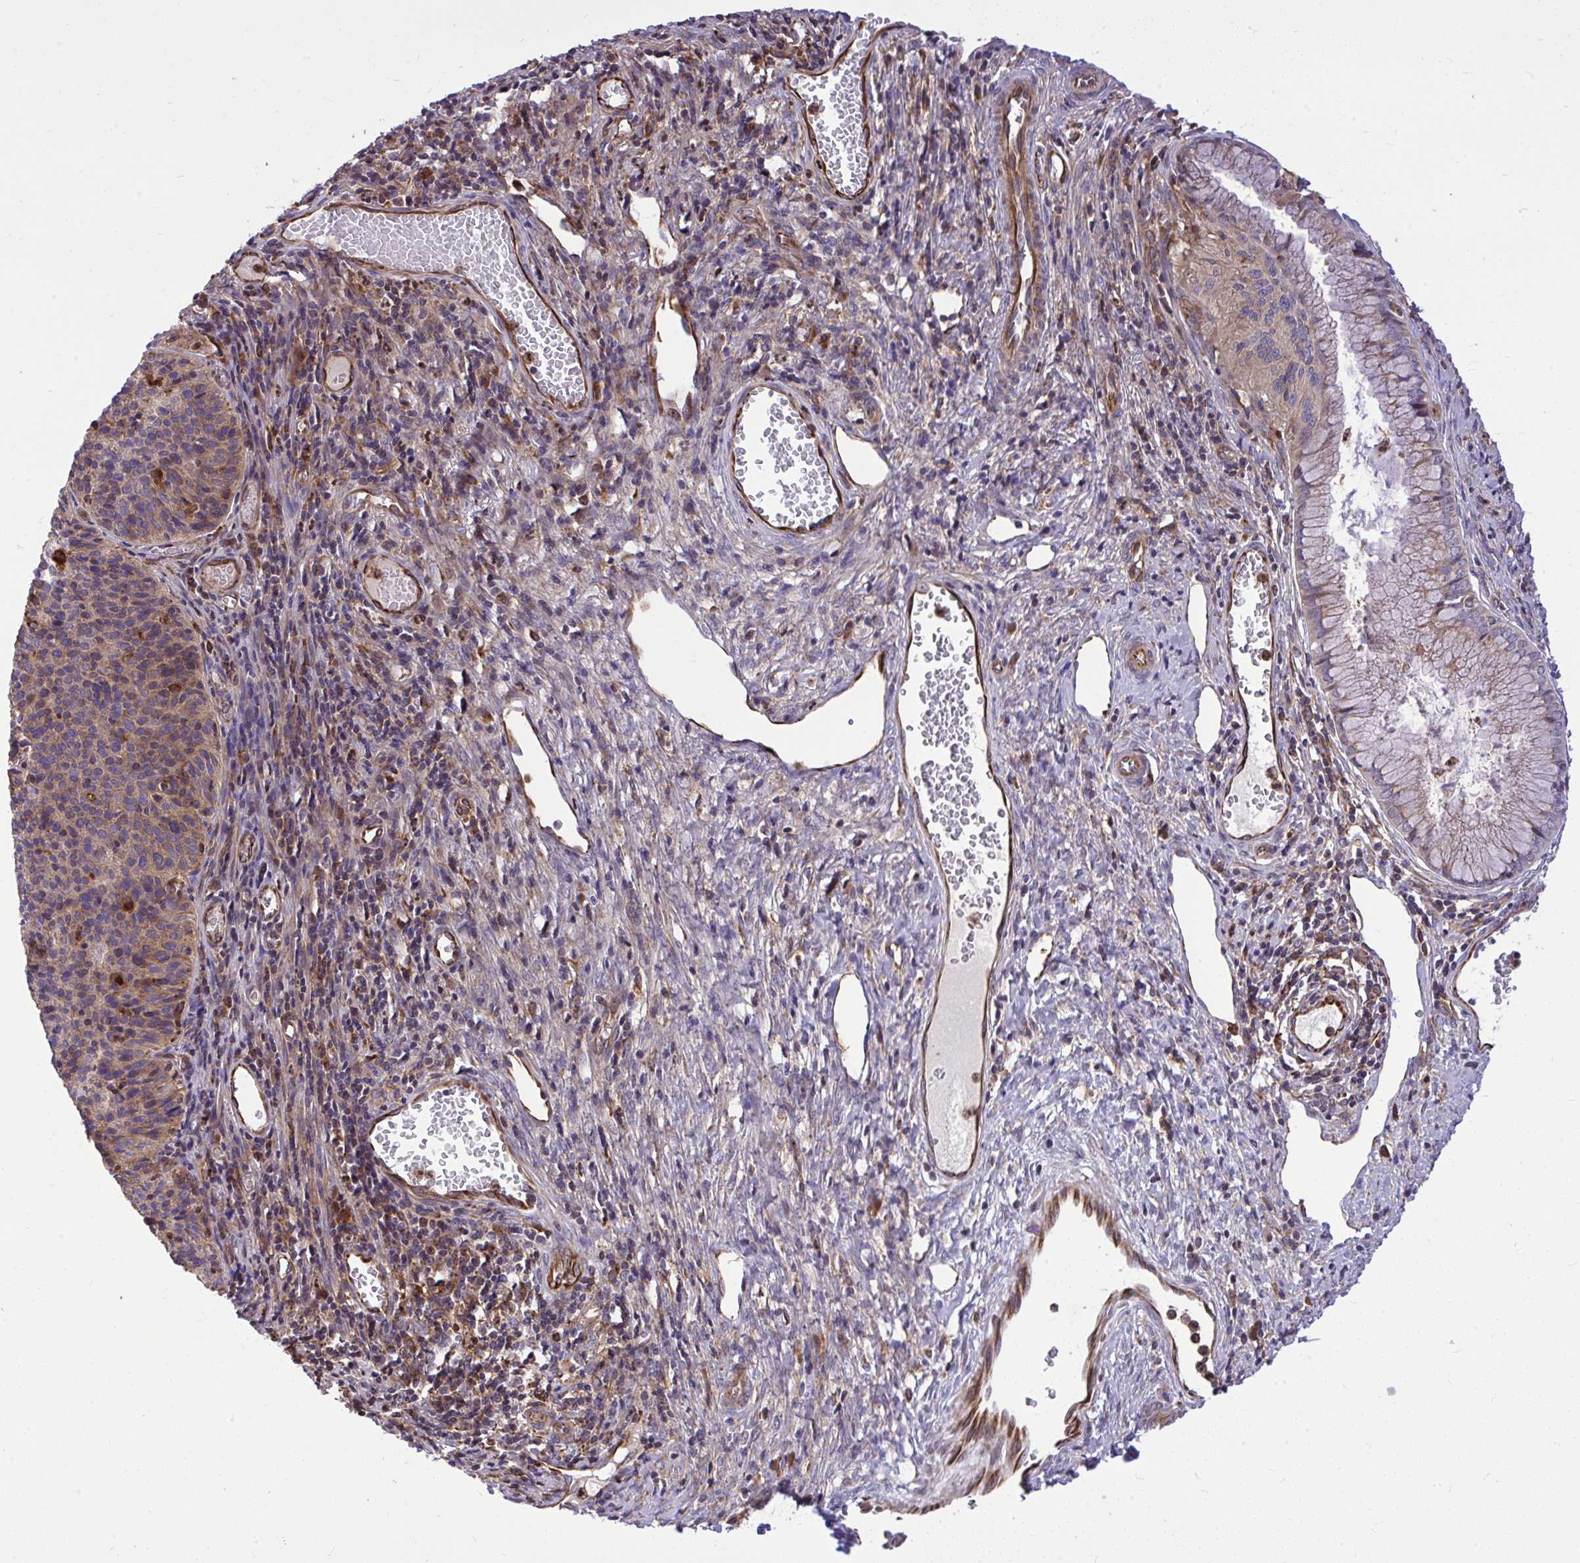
{"staining": {"intensity": "weak", "quantity": "<25%", "location": "cytoplasmic/membranous"}, "tissue": "cervical cancer", "cell_type": "Tumor cells", "image_type": "cancer", "snomed": [{"axis": "morphology", "description": "Squamous cell carcinoma, NOS"}, {"axis": "topography", "description": "Cervix"}], "caption": "Cervical squamous cell carcinoma stained for a protein using immunohistochemistry demonstrates no positivity tumor cells.", "gene": "PAIP2", "patient": {"sex": "female", "age": 49}}